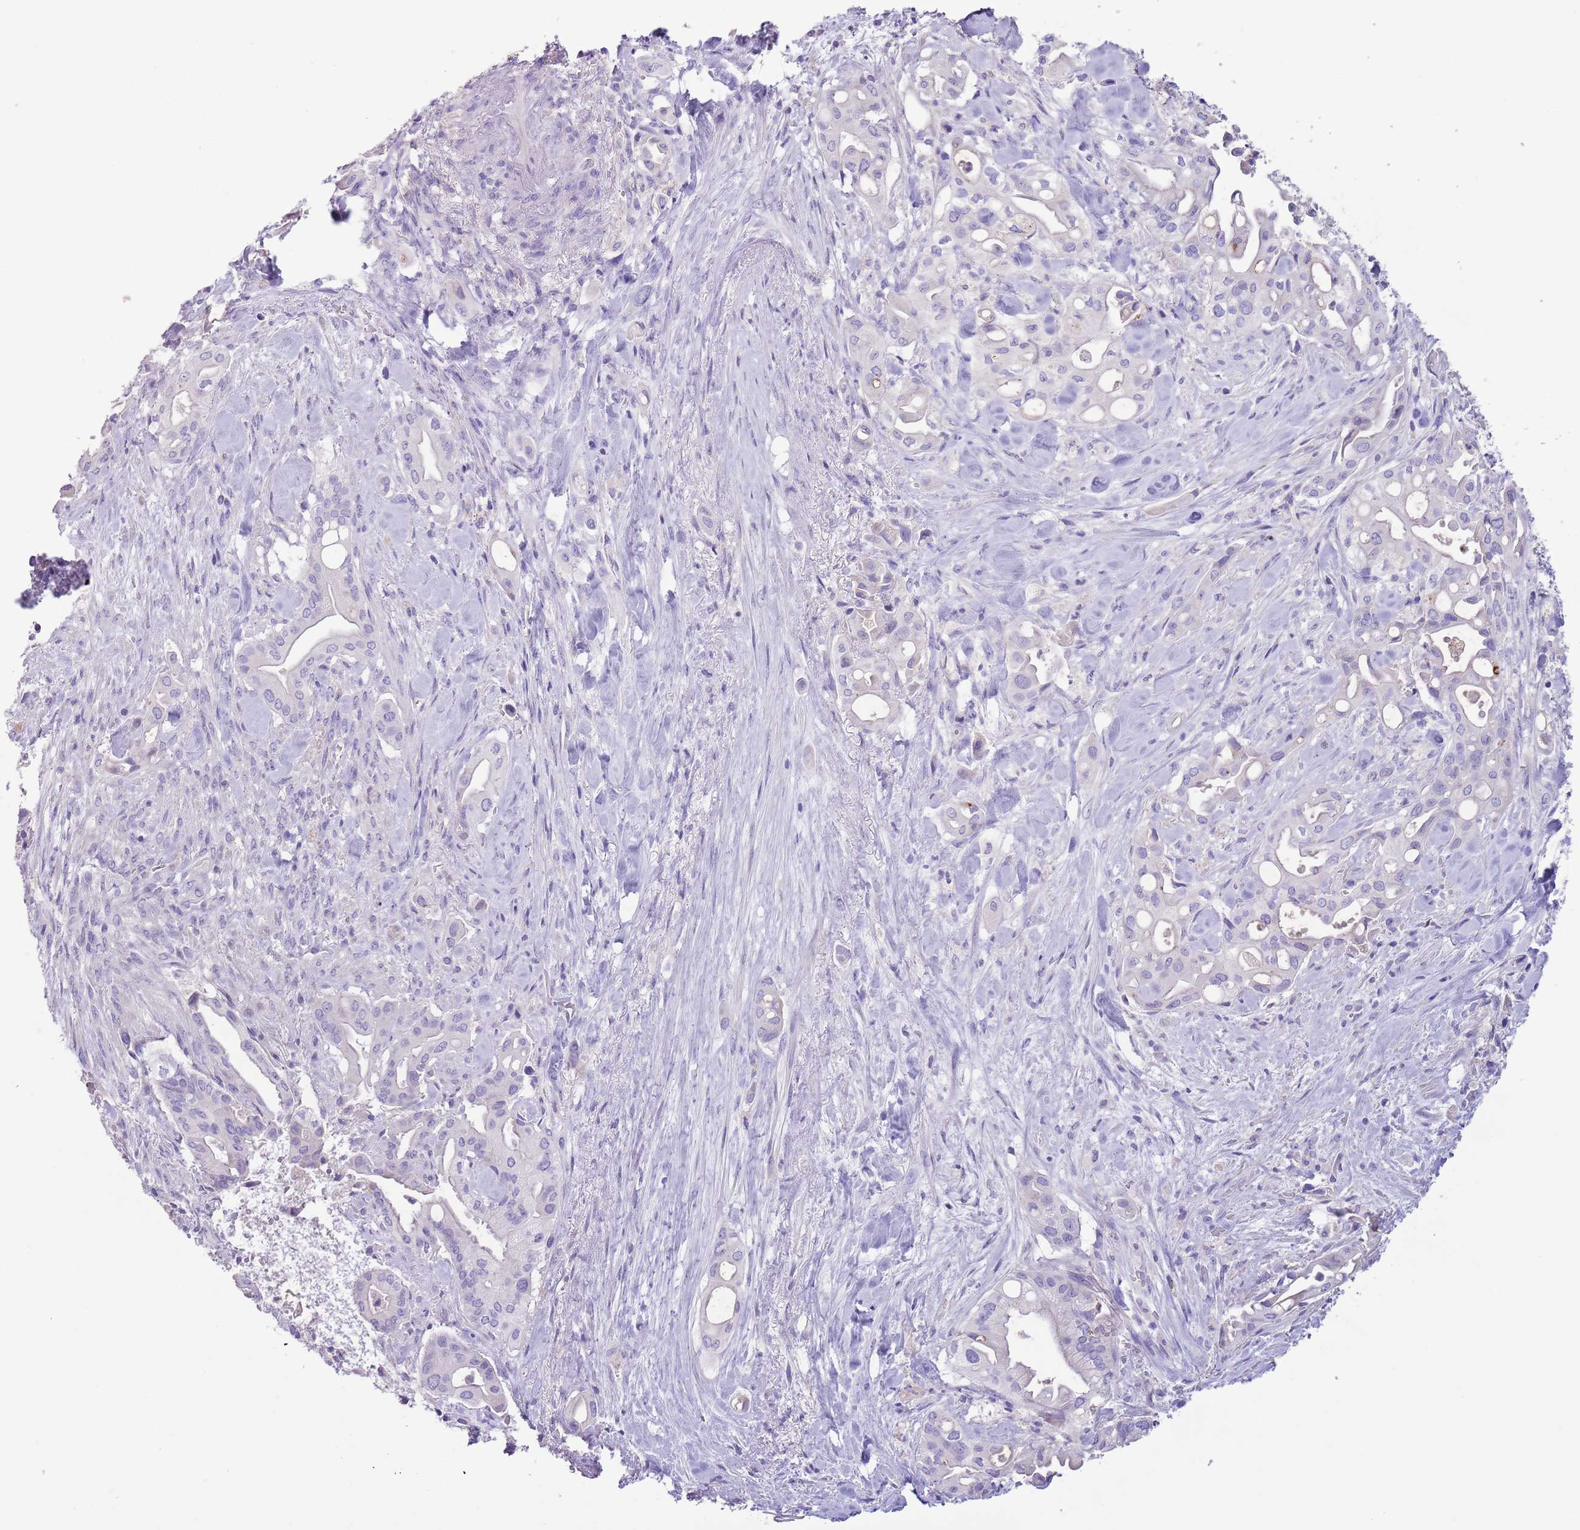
{"staining": {"intensity": "negative", "quantity": "none", "location": "none"}, "tissue": "liver cancer", "cell_type": "Tumor cells", "image_type": "cancer", "snomed": [{"axis": "morphology", "description": "Cholangiocarcinoma"}, {"axis": "topography", "description": "Liver"}], "caption": "Tumor cells are negative for brown protein staining in liver cancer (cholangiocarcinoma).", "gene": "ZNF697", "patient": {"sex": "female", "age": 68}}